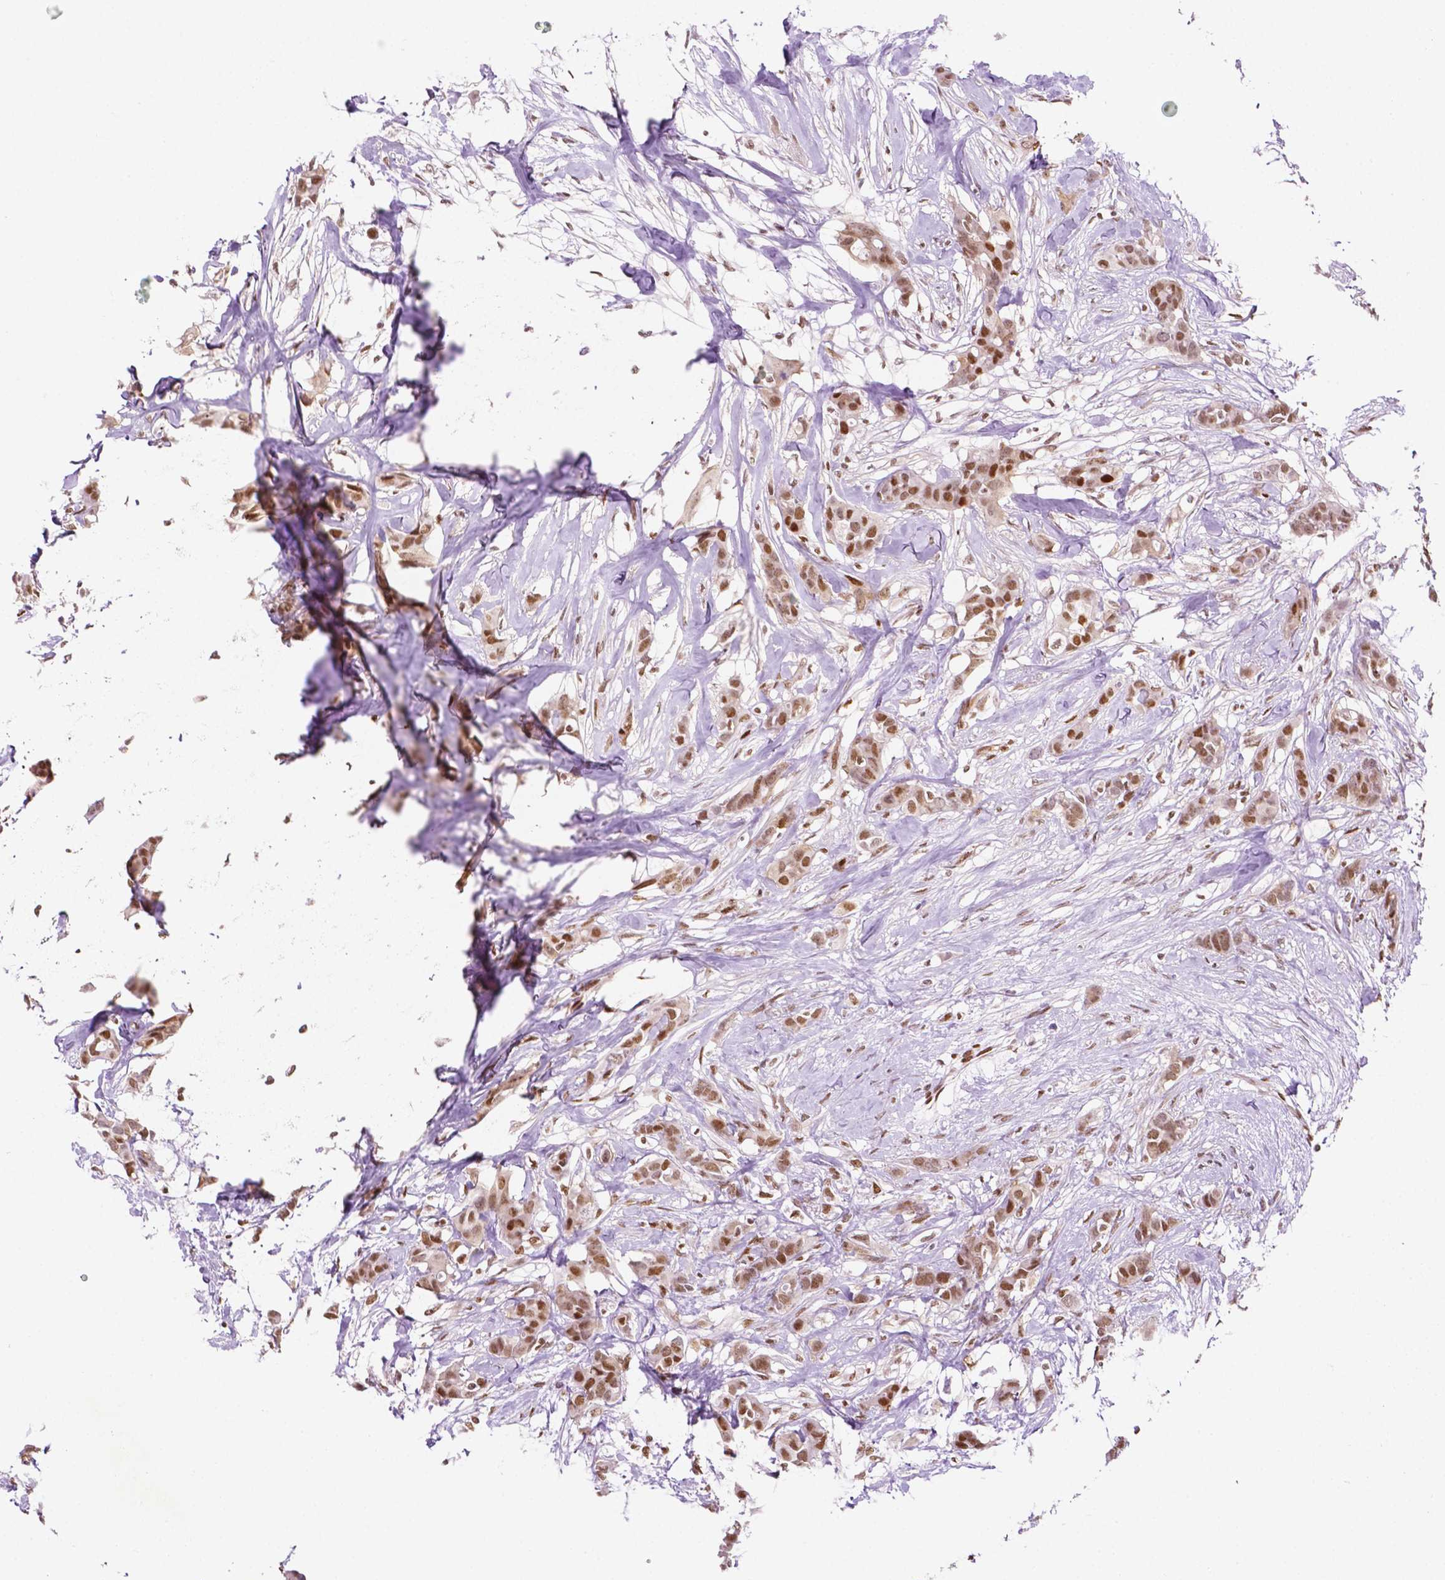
{"staining": {"intensity": "moderate", "quantity": ">75%", "location": "nuclear"}, "tissue": "breast cancer", "cell_type": "Tumor cells", "image_type": "cancer", "snomed": [{"axis": "morphology", "description": "Duct carcinoma"}, {"axis": "topography", "description": "Breast"}], "caption": "Breast cancer stained with IHC shows moderate nuclear staining in about >75% of tumor cells.", "gene": "ERF", "patient": {"sex": "female", "age": 62}}